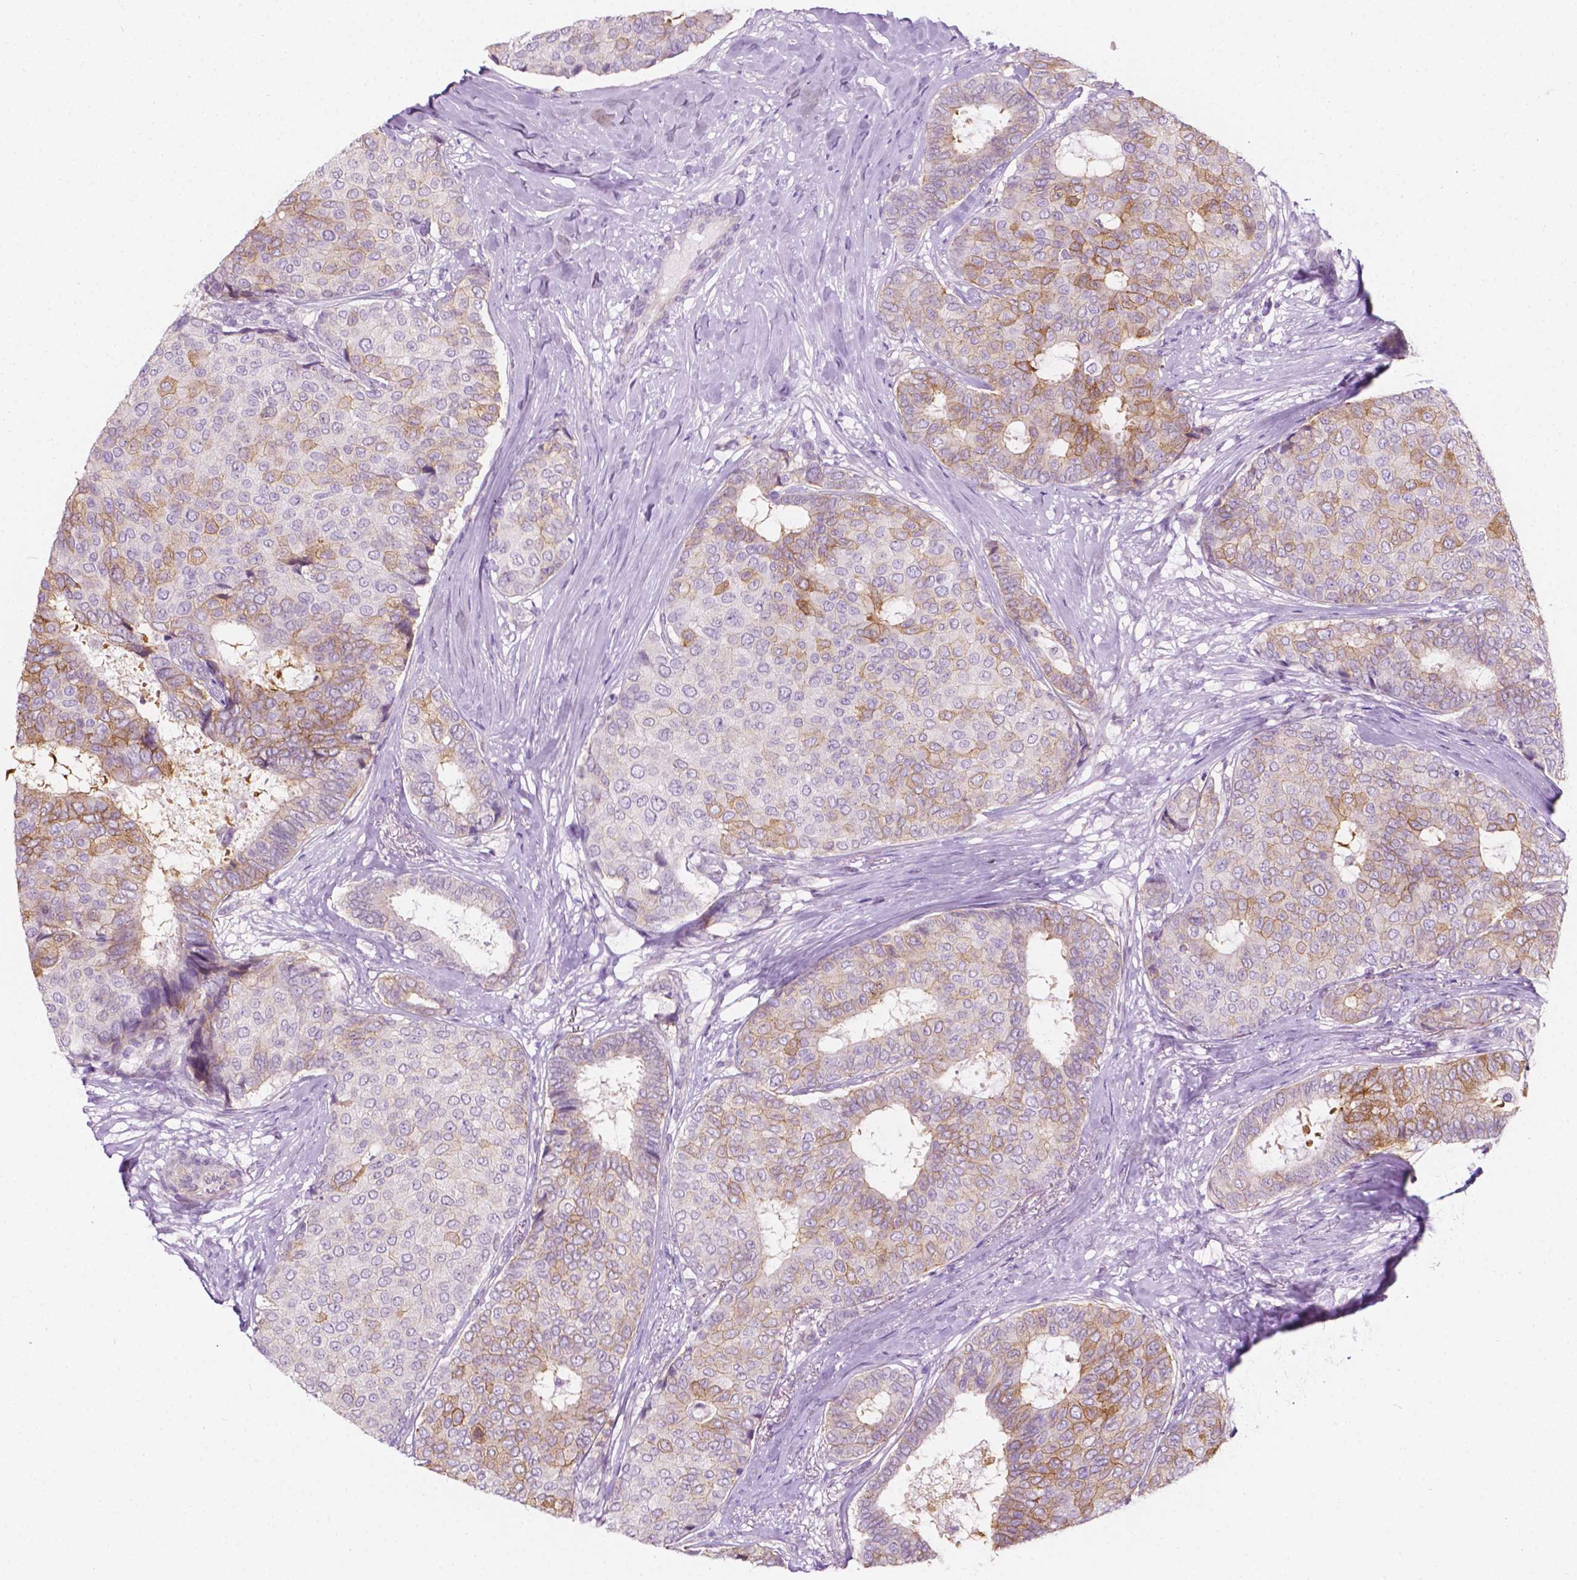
{"staining": {"intensity": "moderate", "quantity": "<25%", "location": "cytoplasmic/membranous"}, "tissue": "breast cancer", "cell_type": "Tumor cells", "image_type": "cancer", "snomed": [{"axis": "morphology", "description": "Duct carcinoma"}, {"axis": "topography", "description": "Breast"}], "caption": "Protein staining by immunohistochemistry demonstrates moderate cytoplasmic/membranous positivity in approximately <25% of tumor cells in breast cancer.", "gene": "NOS1AP", "patient": {"sex": "female", "age": 75}}